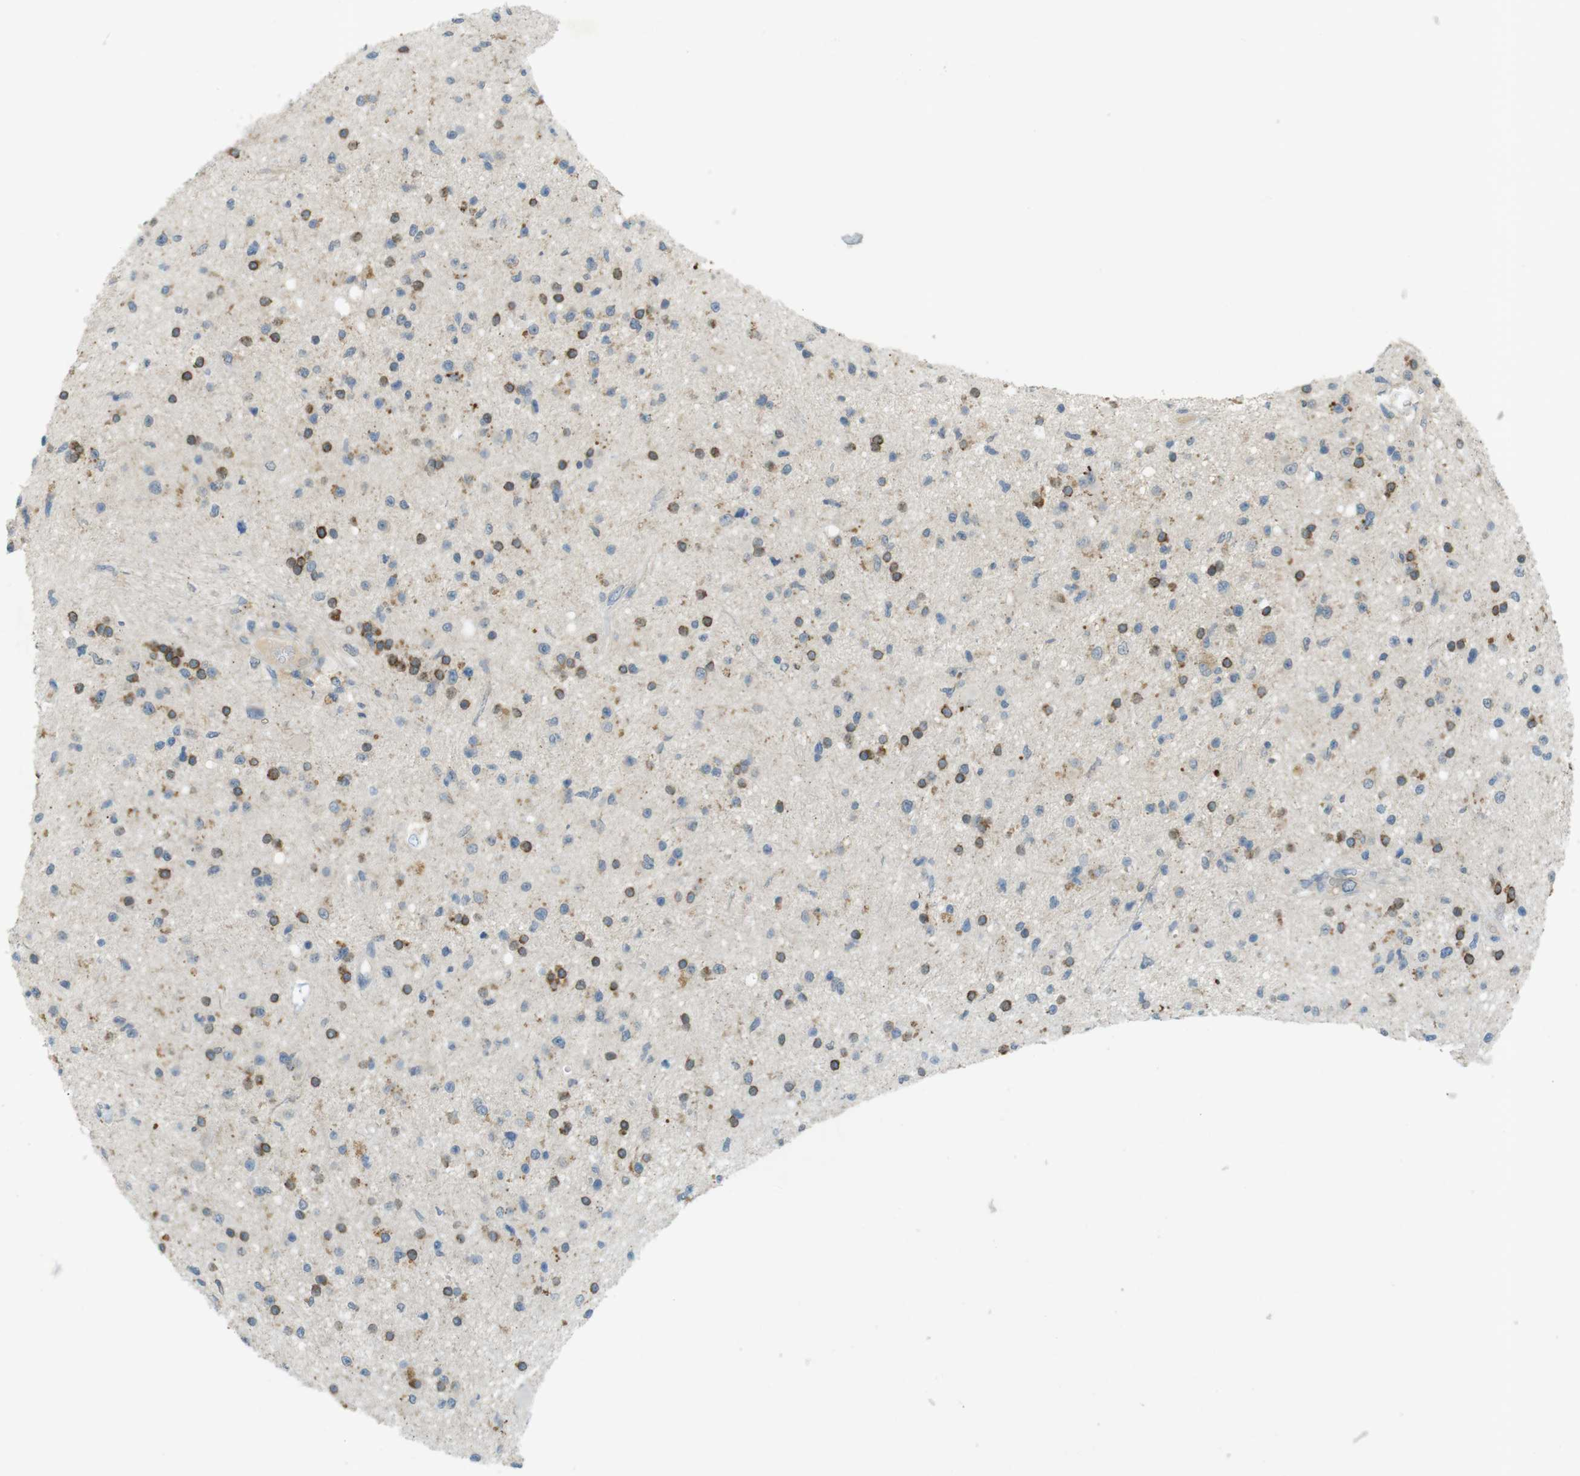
{"staining": {"intensity": "moderate", "quantity": "25%-75%", "location": "cytoplasmic/membranous"}, "tissue": "glioma", "cell_type": "Tumor cells", "image_type": "cancer", "snomed": [{"axis": "morphology", "description": "Glioma, malignant, High grade"}, {"axis": "topography", "description": "Brain"}], "caption": "A photomicrograph of glioma stained for a protein reveals moderate cytoplasmic/membranous brown staining in tumor cells.", "gene": "UGT8", "patient": {"sex": "male", "age": 33}}